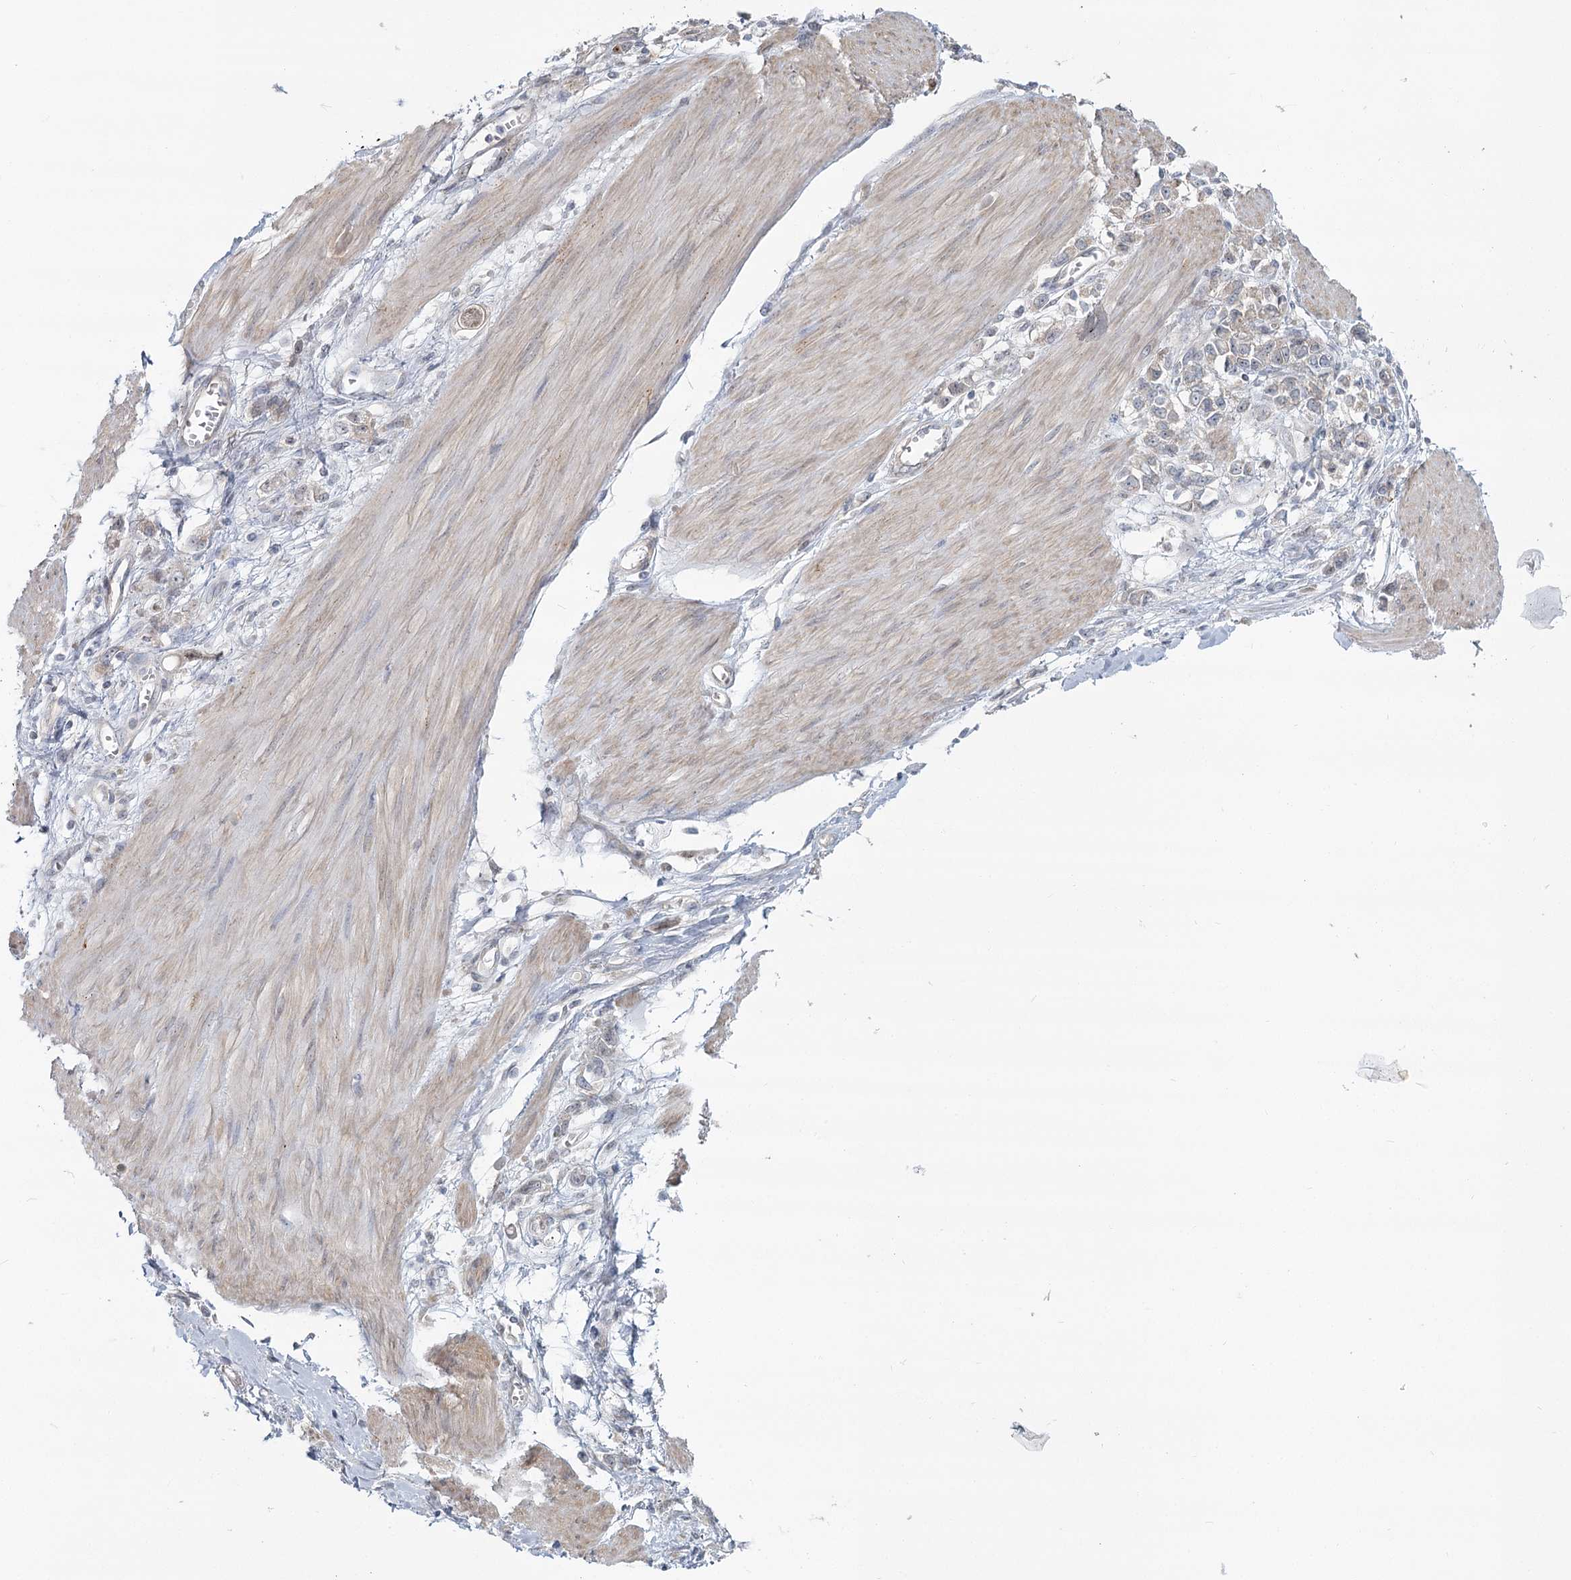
{"staining": {"intensity": "negative", "quantity": "none", "location": "none"}, "tissue": "stomach cancer", "cell_type": "Tumor cells", "image_type": "cancer", "snomed": [{"axis": "morphology", "description": "Adenocarcinoma, NOS"}, {"axis": "topography", "description": "Stomach"}], "caption": "DAB immunohistochemical staining of human stomach adenocarcinoma demonstrates no significant staining in tumor cells. (Immunohistochemistry (ihc), brightfield microscopy, high magnification).", "gene": "SPINK13", "patient": {"sex": "female", "age": 76}}